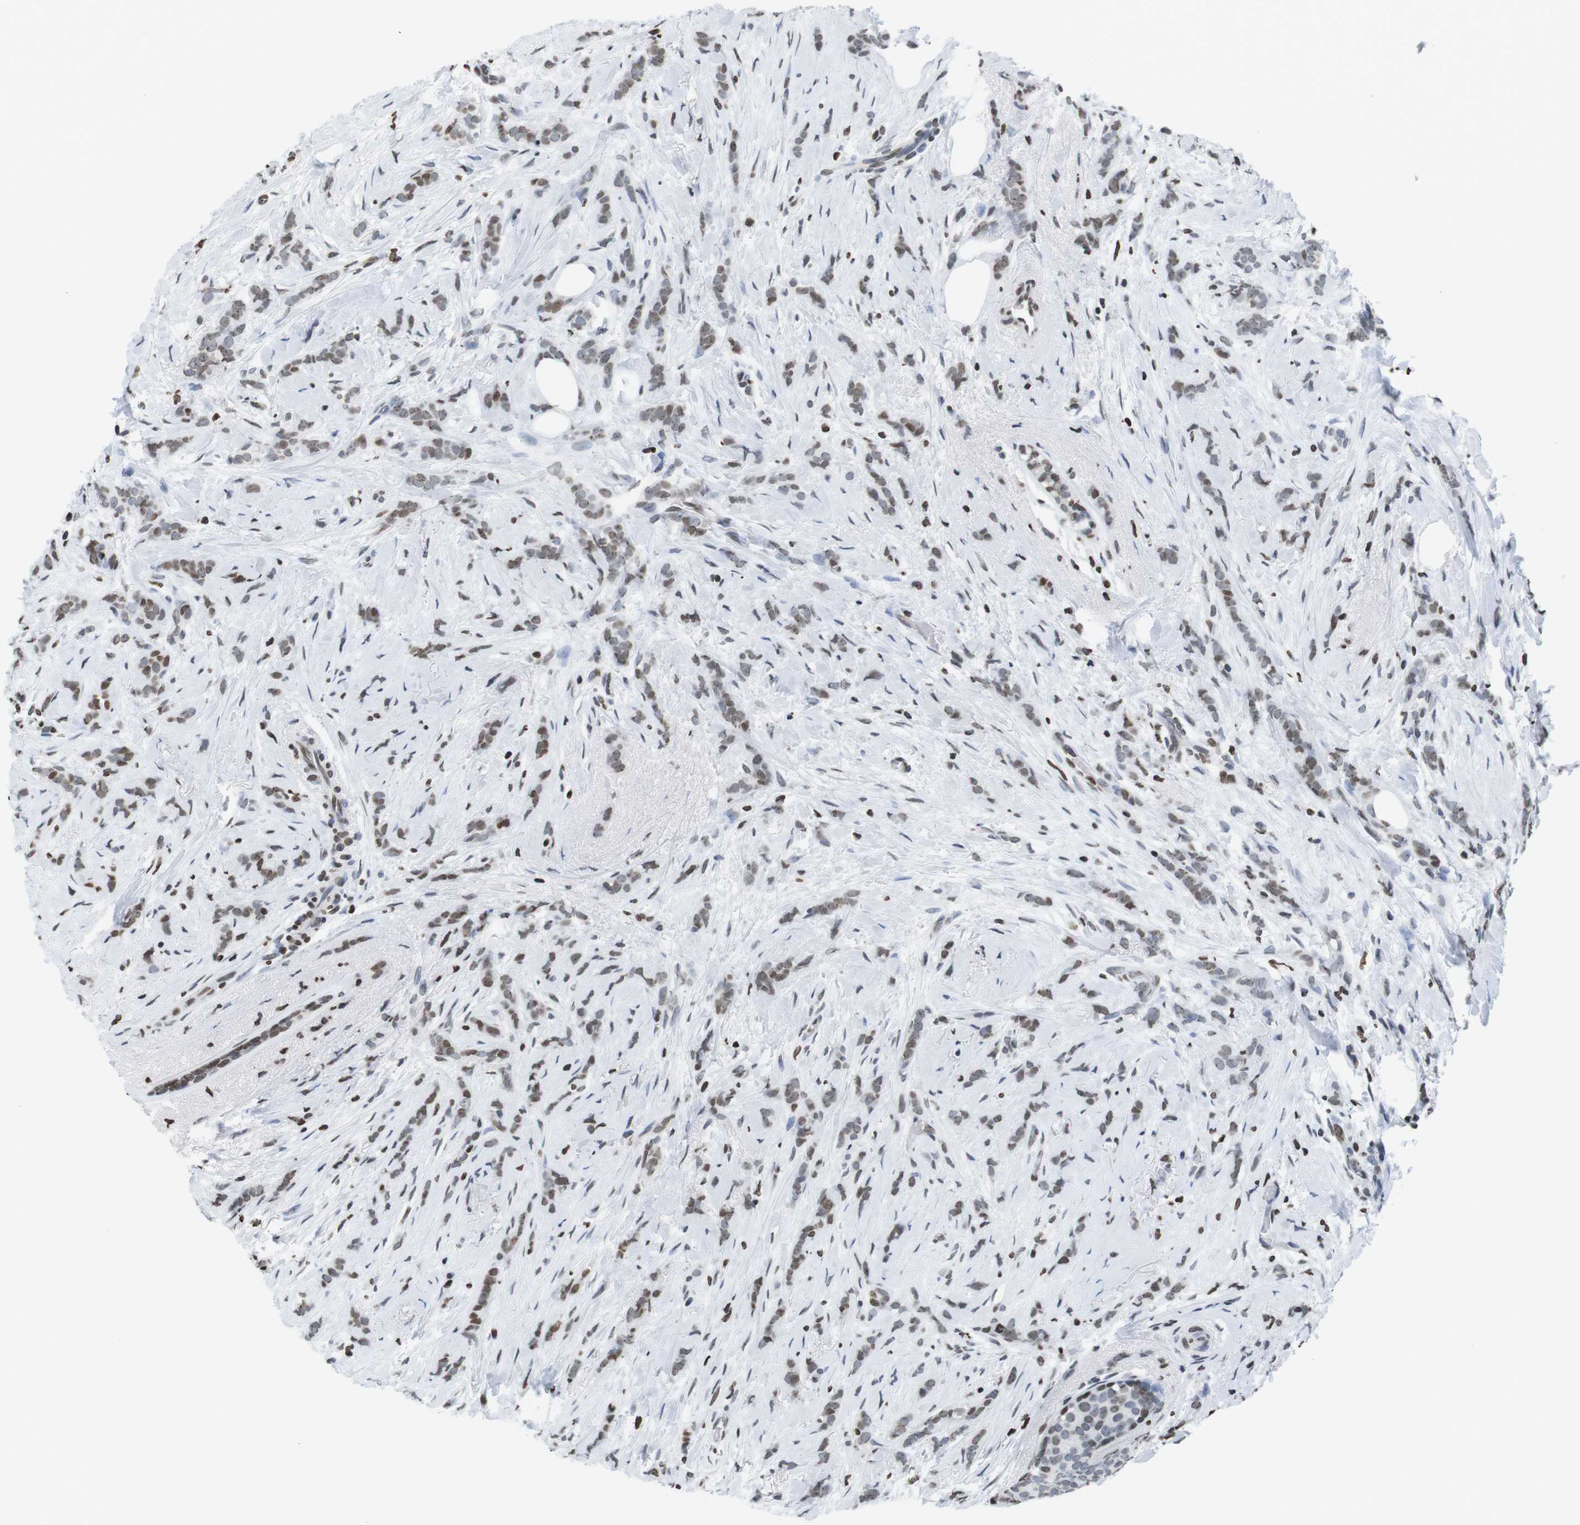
{"staining": {"intensity": "moderate", "quantity": "25%-75%", "location": "nuclear"}, "tissue": "breast cancer", "cell_type": "Tumor cells", "image_type": "cancer", "snomed": [{"axis": "morphology", "description": "Lobular carcinoma, in situ"}, {"axis": "morphology", "description": "Lobular carcinoma"}, {"axis": "topography", "description": "Breast"}], "caption": "Immunohistochemistry histopathology image of neoplastic tissue: lobular carcinoma in situ (breast) stained using immunohistochemistry reveals medium levels of moderate protein expression localized specifically in the nuclear of tumor cells, appearing as a nuclear brown color.", "gene": "BSX", "patient": {"sex": "female", "age": 41}}